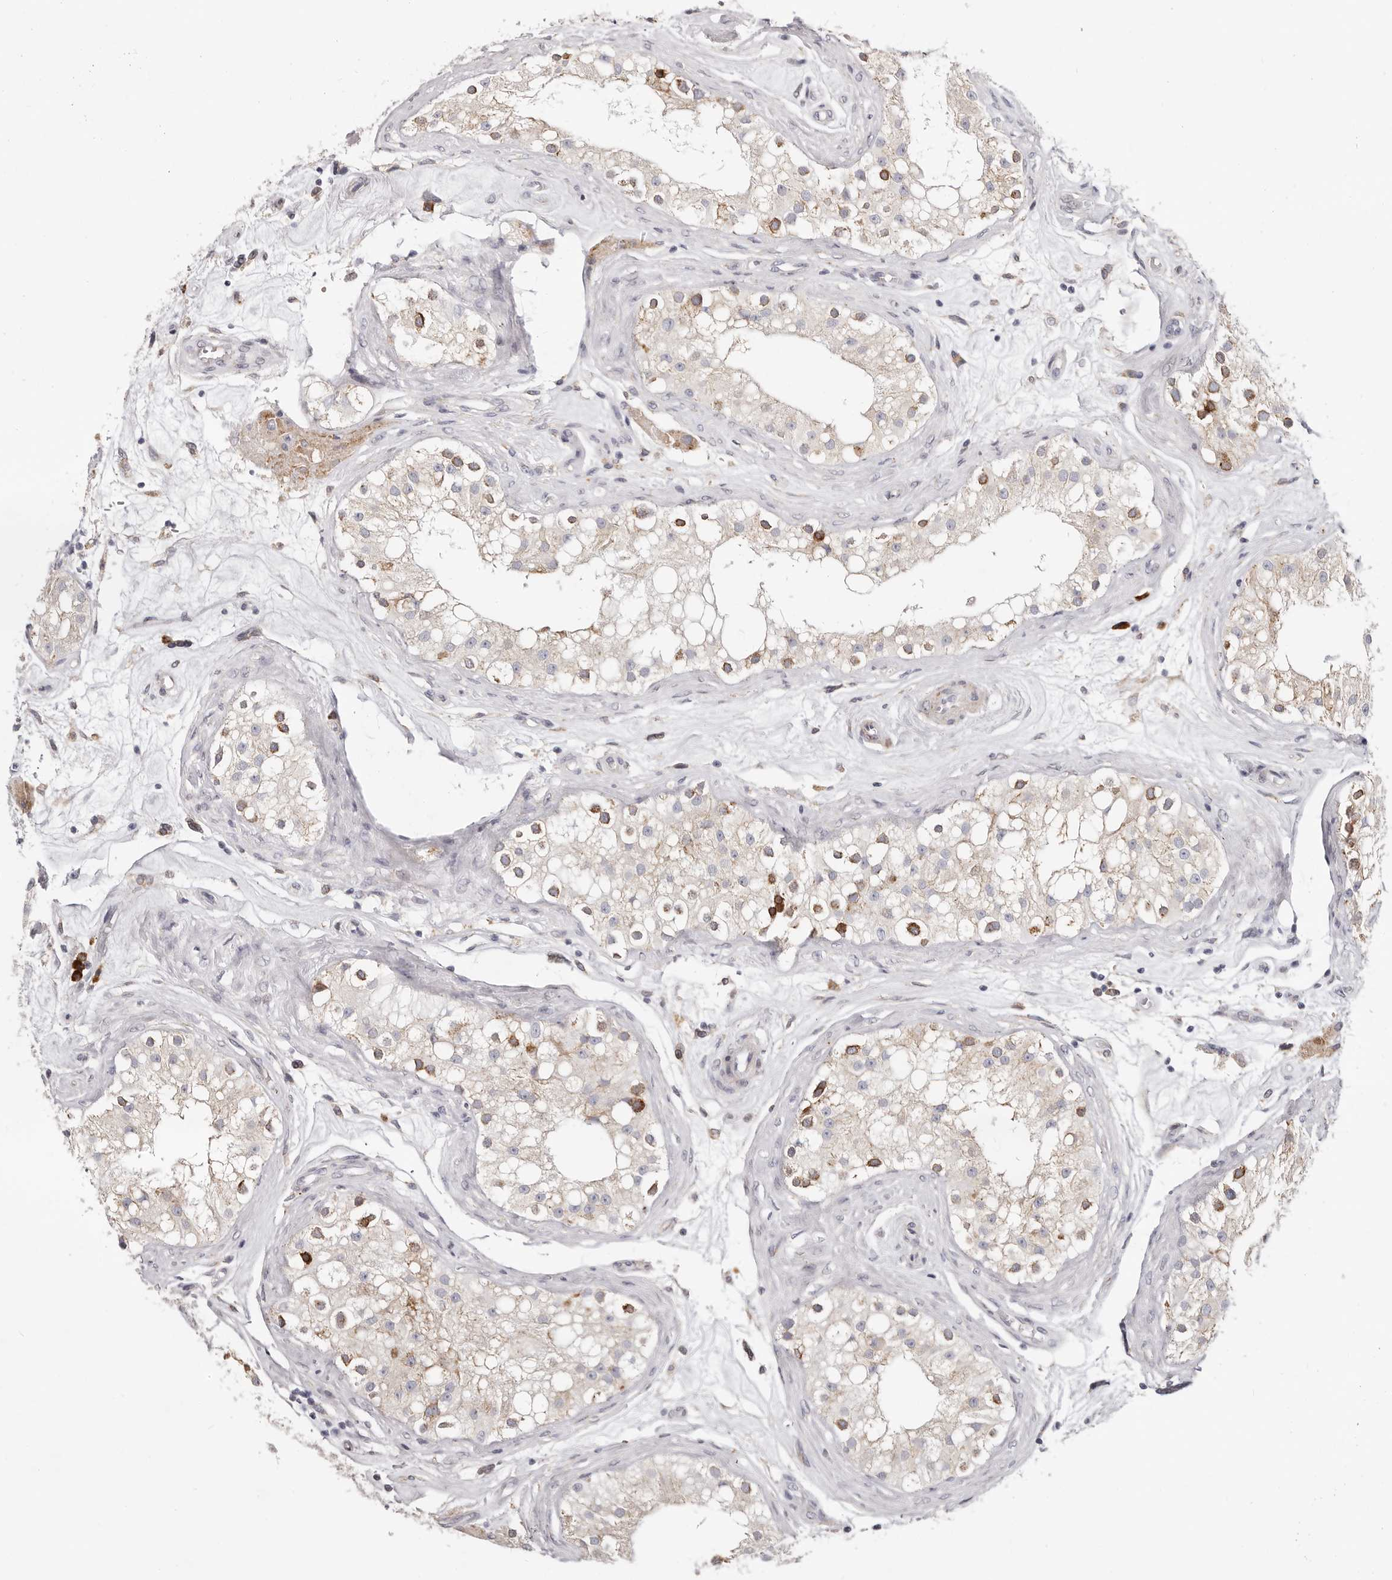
{"staining": {"intensity": "moderate", "quantity": "25%-75%", "location": "cytoplasmic/membranous"}, "tissue": "testis", "cell_type": "Cells in seminiferous ducts", "image_type": "normal", "snomed": [{"axis": "morphology", "description": "Normal tissue, NOS"}, {"axis": "topography", "description": "Testis"}], "caption": "Moderate cytoplasmic/membranous expression is appreciated in approximately 25%-75% of cells in seminiferous ducts in normal testis. (DAB IHC, brown staining for protein, blue staining for nuclei).", "gene": "IL32", "patient": {"sex": "male", "age": 84}}